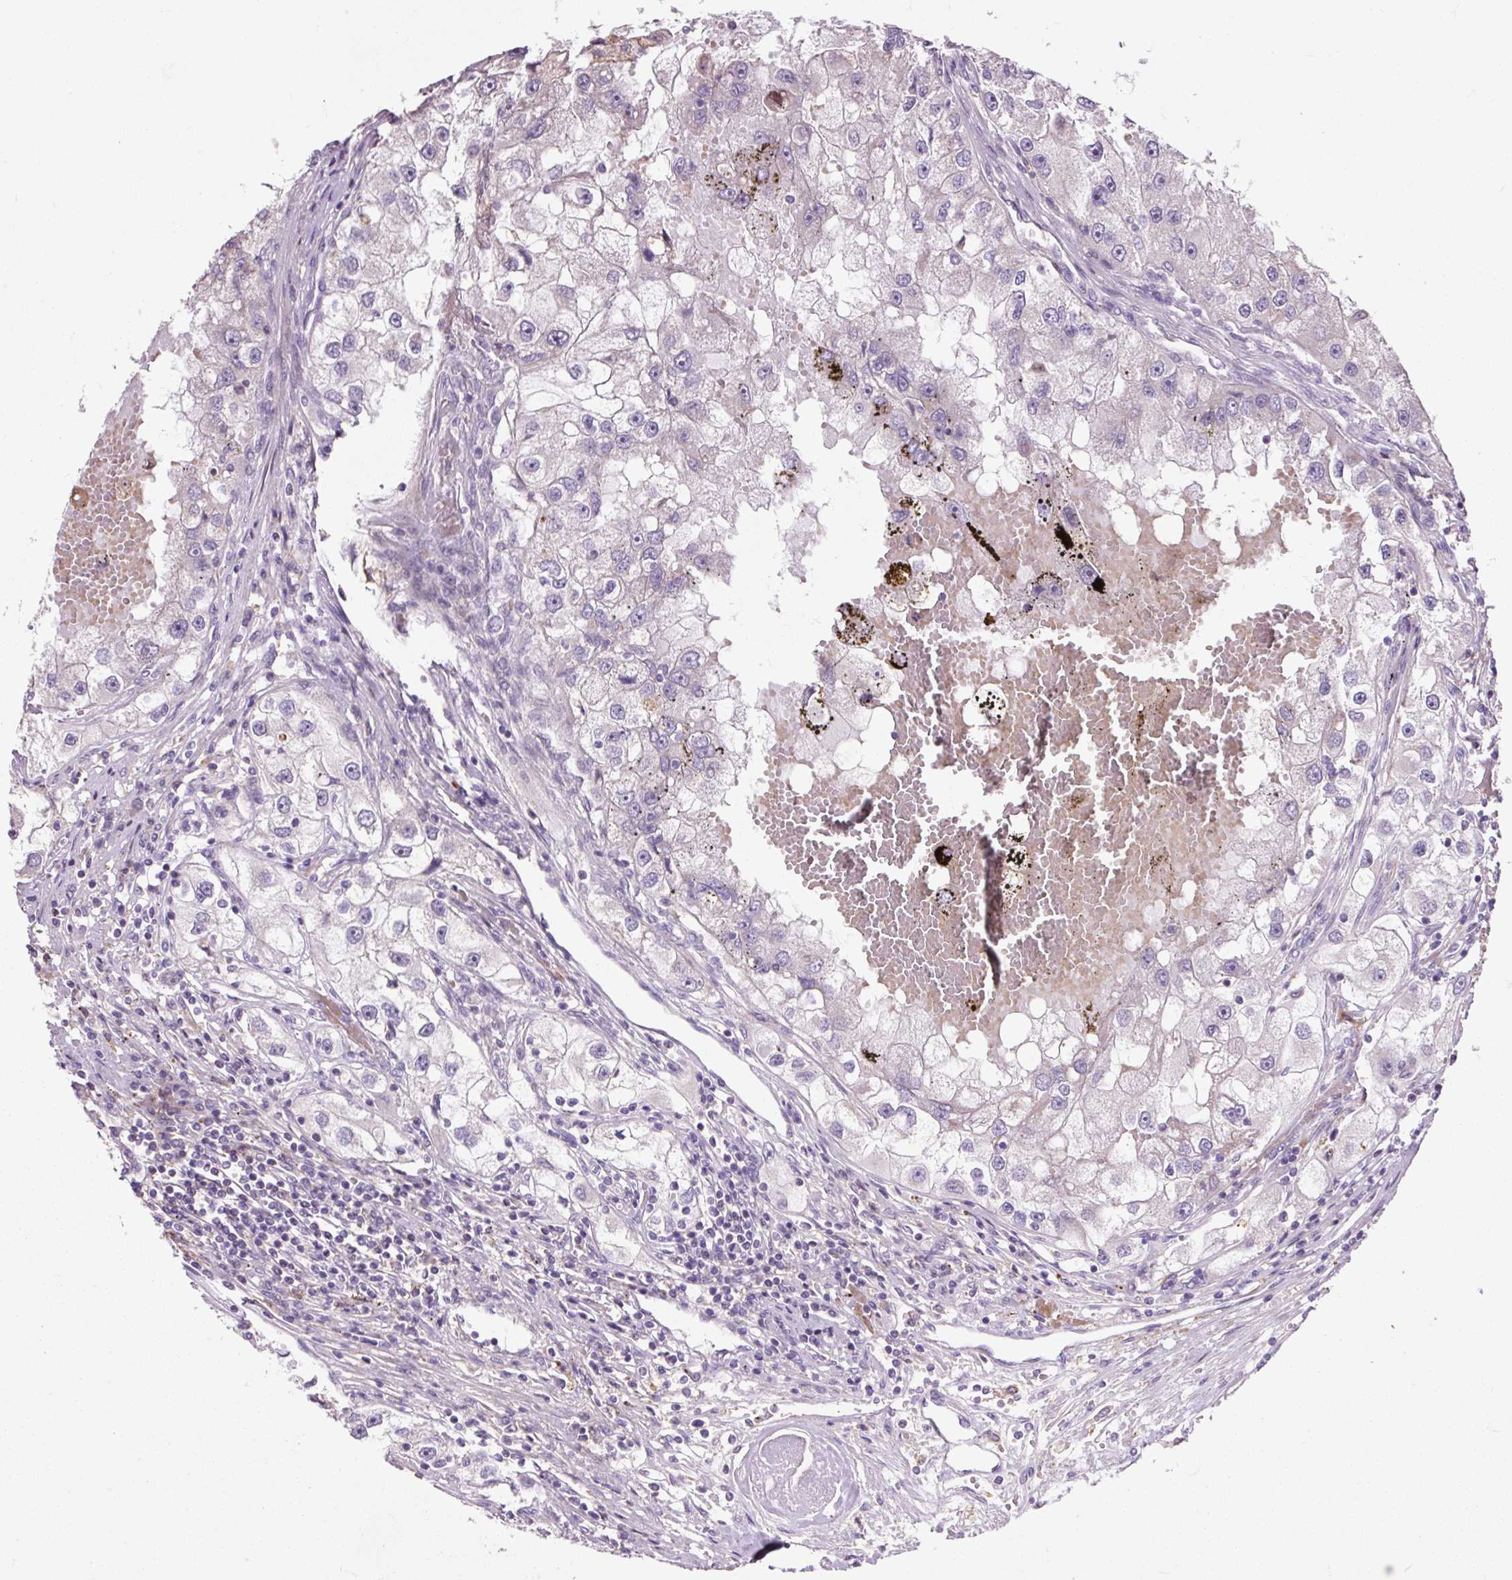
{"staining": {"intensity": "negative", "quantity": "none", "location": "none"}, "tissue": "renal cancer", "cell_type": "Tumor cells", "image_type": "cancer", "snomed": [{"axis": "morphology", "description": "Adenocarcinoma, NOS"}, {"axis": "topography", "description": "Kidney"}], "caption": "Image shows no protein staining in tumor cells of renal cancer tissue.", "gene": "PRIMPOL", "patient": {"sex": "male", "age": 63}}